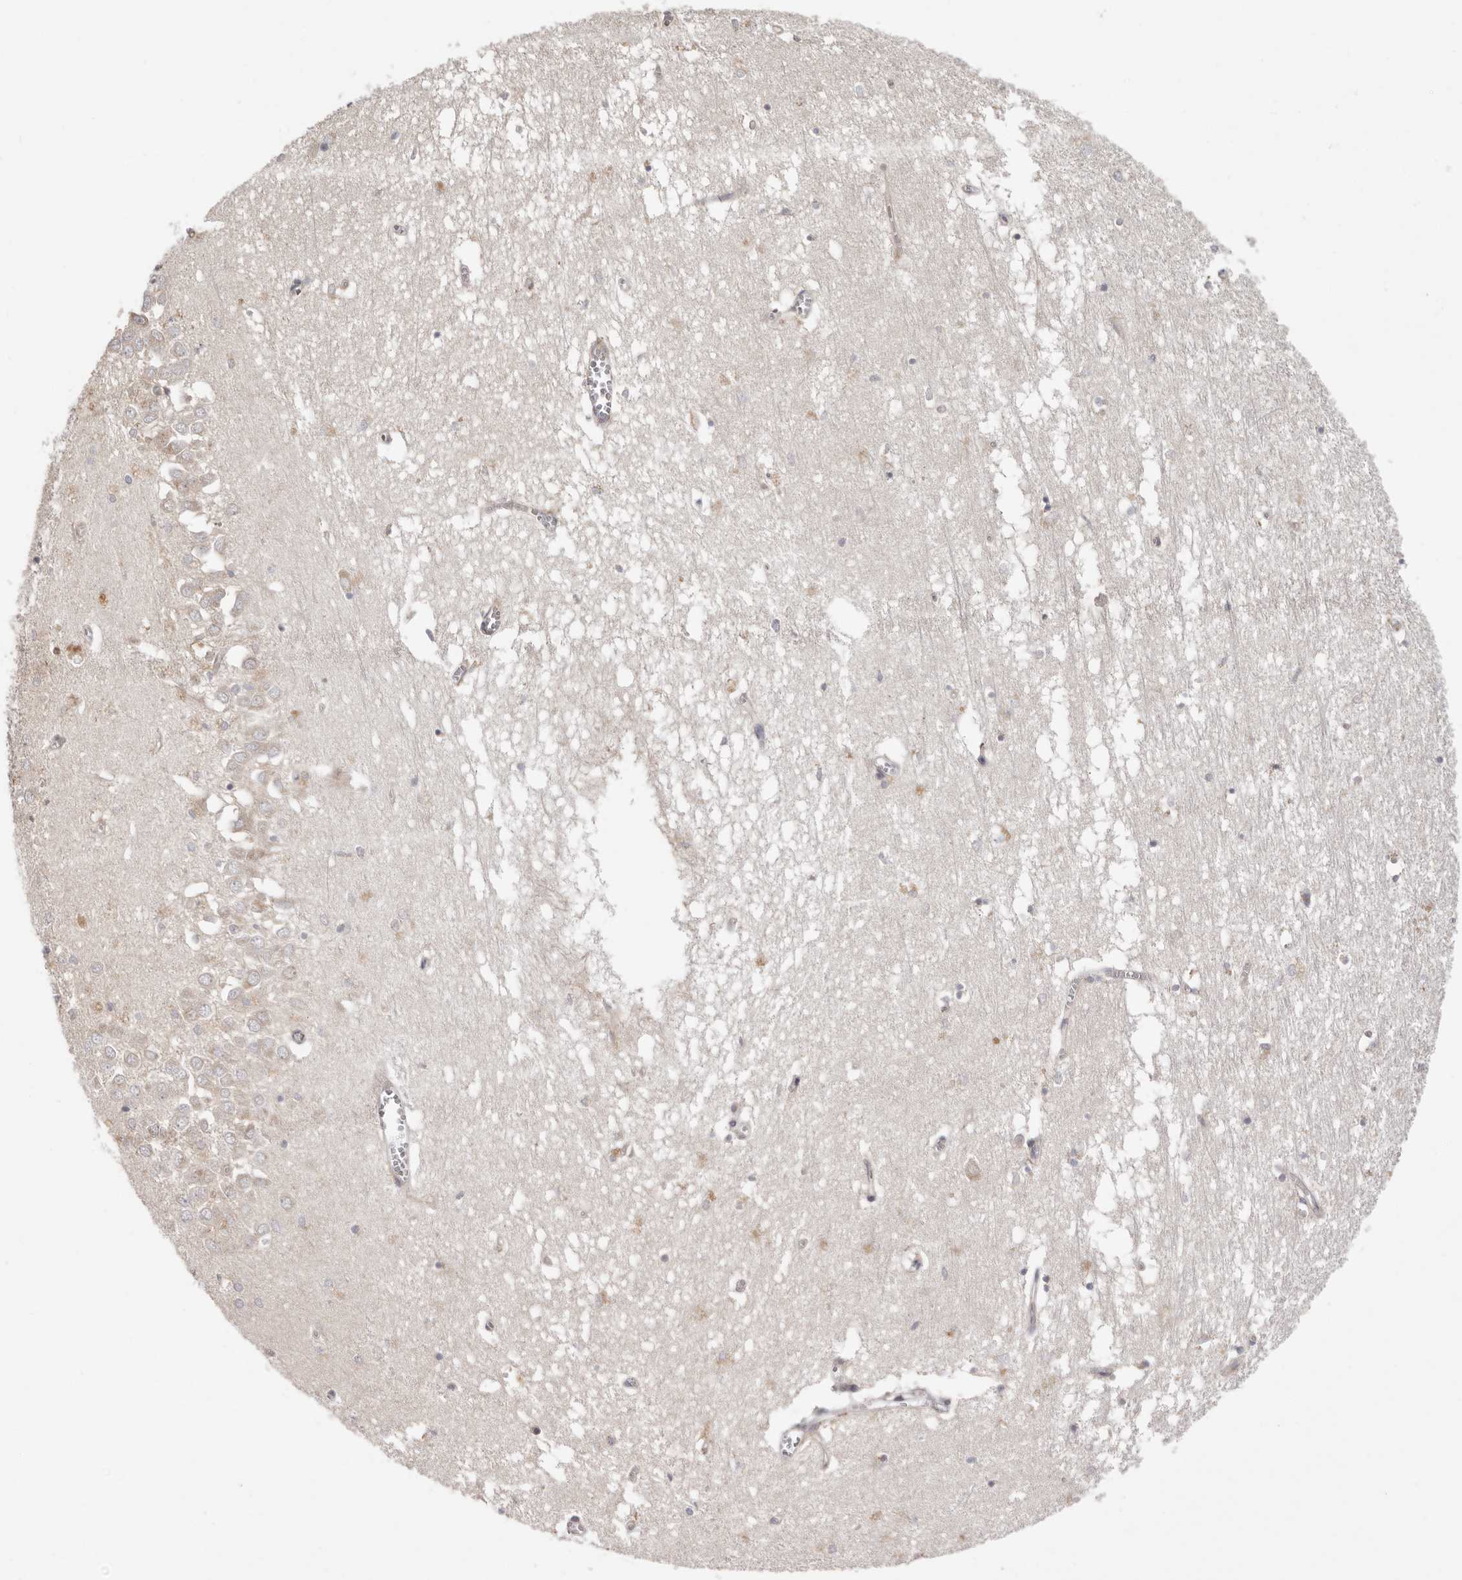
{"staining": {"intensity": "weak", "quantity": "<25%", "location": "cytoplasmic/membranous"}, "tissue": "hippocampus", "cell_type": "Glial cells", "image_type": "normal", "snomed": [{"axis": "morphology", "description": "Normal tissue, NOS"}, {"axis": "topography", "description": "Hippocampus"}], "caption": "Photomicrograph shows no protein staining in glial cells of normal hippocampus. The staining is performed using DAB (3,3'-diaminobenzidine) brown chromogen with nuclei counter-stained in using hematoxylin.", "gene": "GRN", "patient": {"sex": "male", "age": 70}}